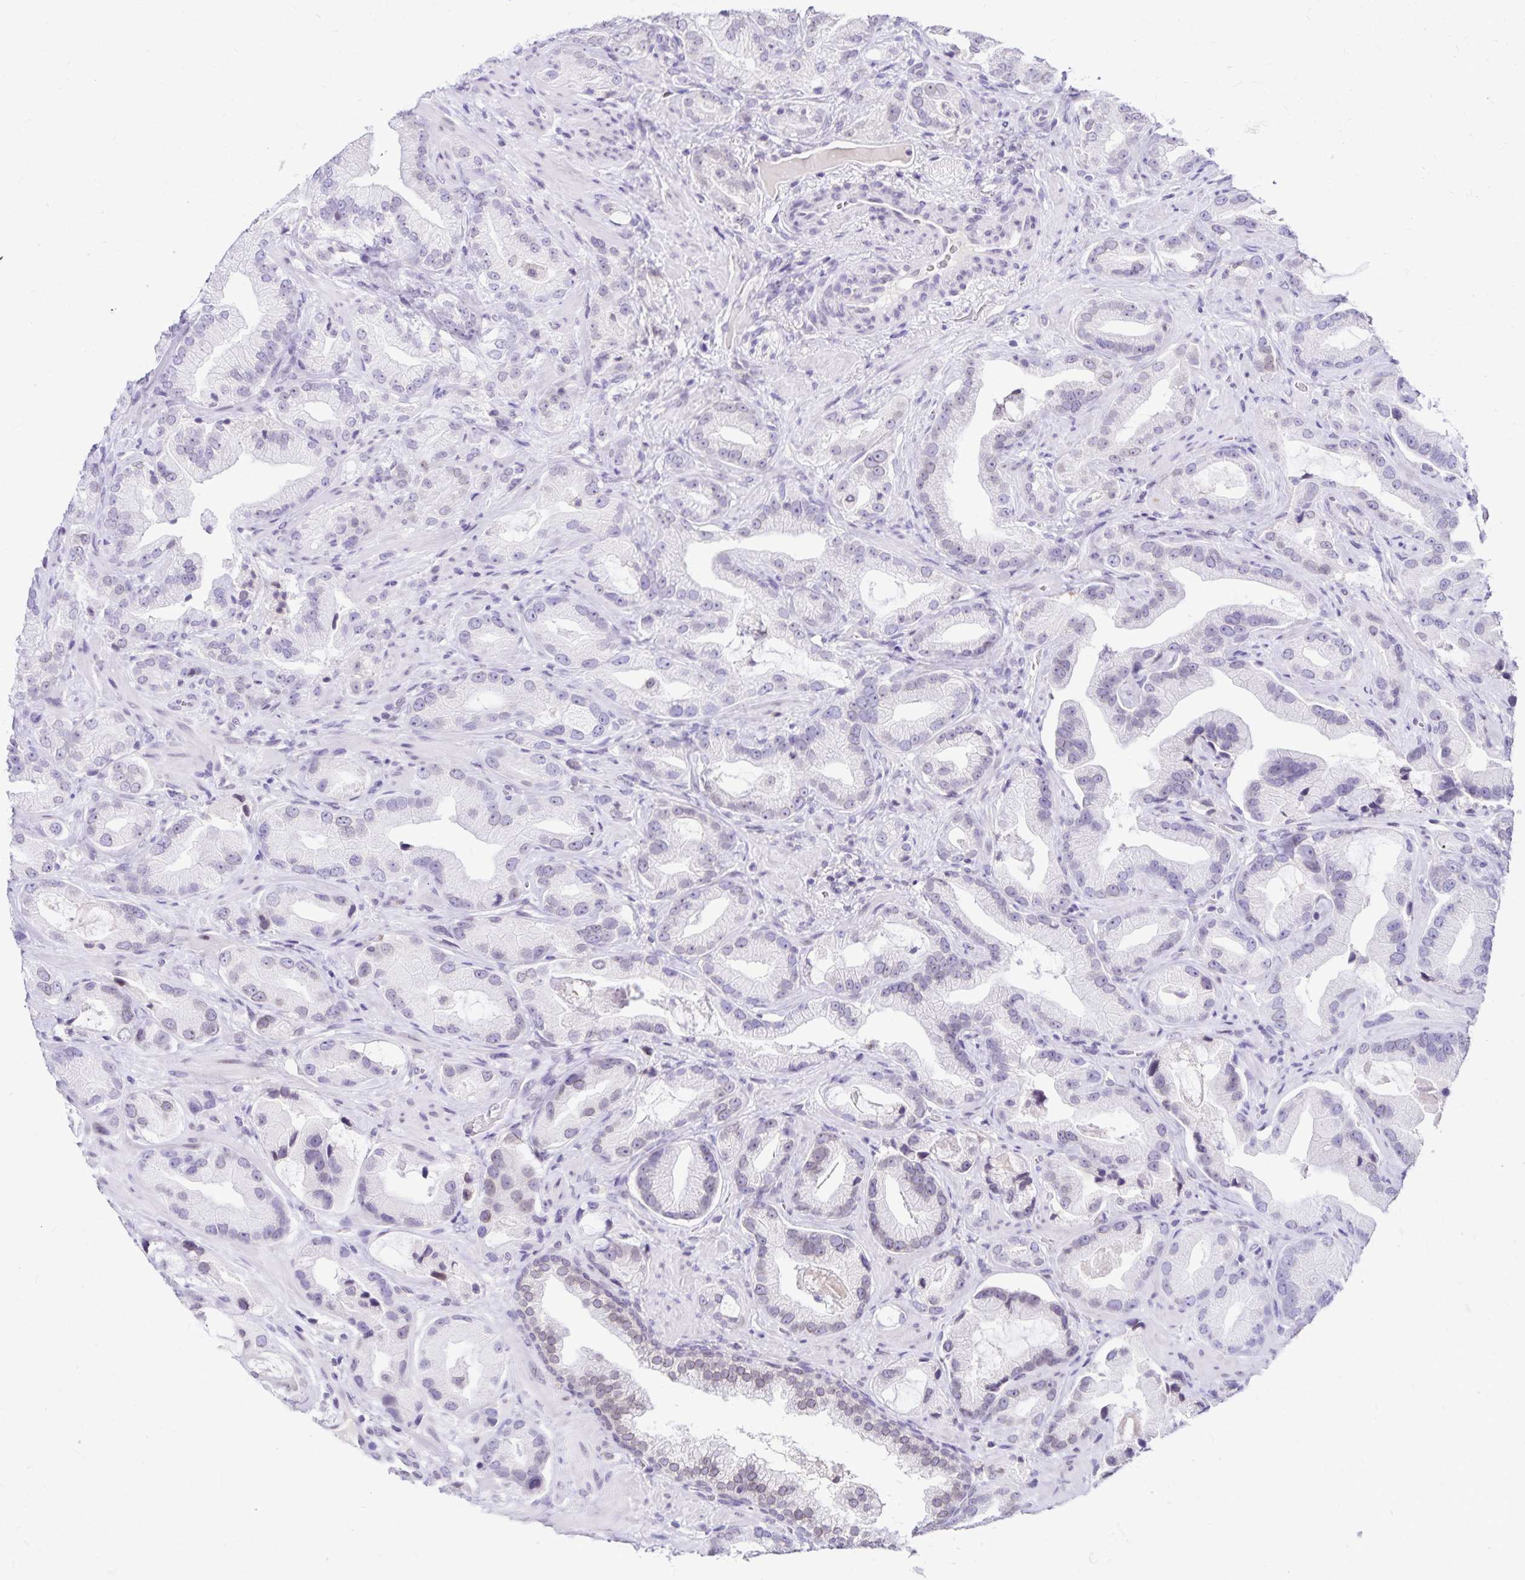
{"staining": {"intensity": "negative", "quantity": "none", "location": "none"}, "tissue": "prostate cancer", "cell_type": "Tumor cells", "image_type": "cancer", "snomed": [{"axis": "morphology", "description": "Adenocarcinoma, Low grade"}, {"axis": "topography", "description": "Prostate"}], "caption": "A micrograph of prostate low-grade adenocarcinoma stained for a protein exhibits no brown staining in tumor cells.", "gene": "FAM166C", "patient": {"sex": "male", "age": 62}}